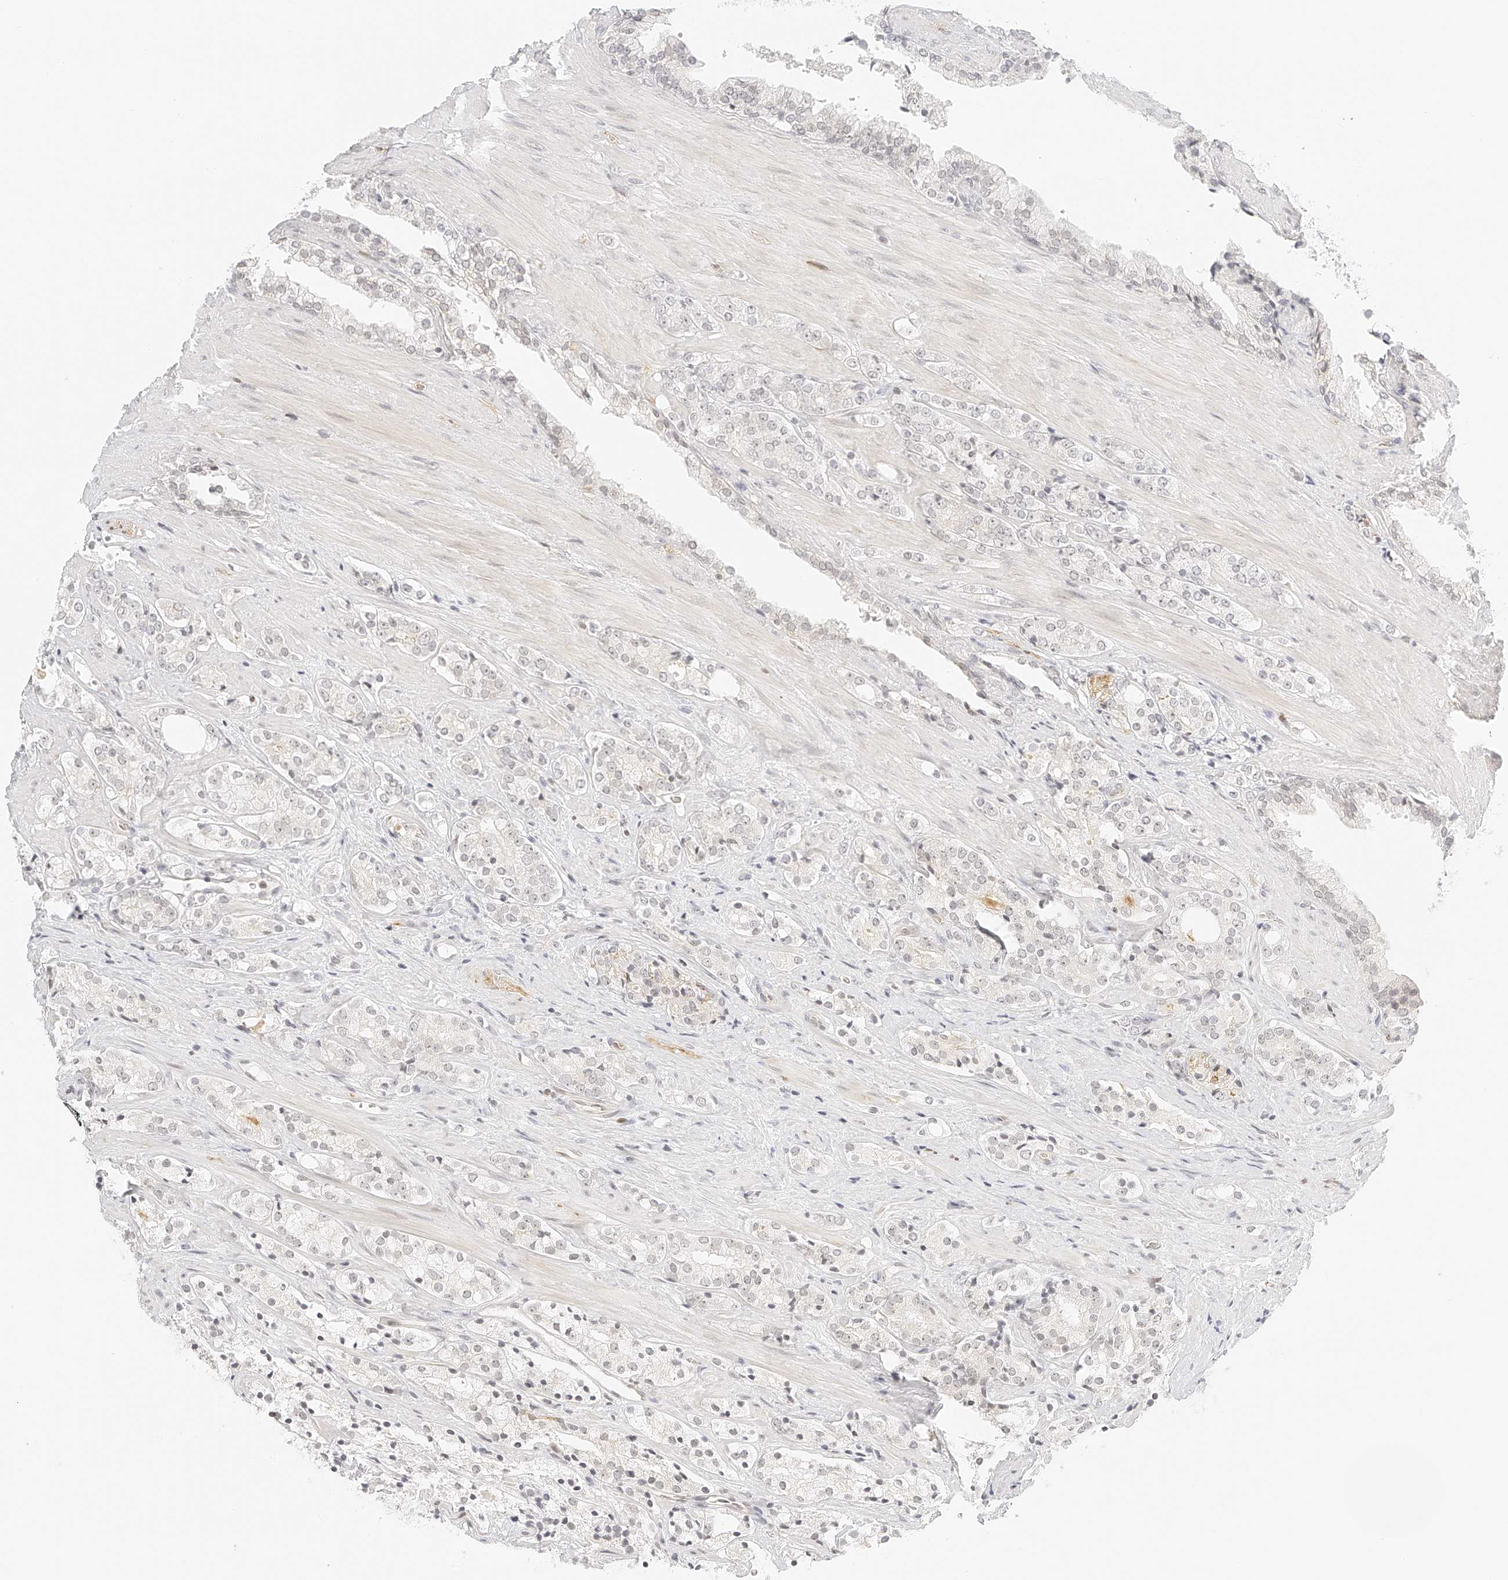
{"staining": {"intensity": "negative", "quantity": "none", "location": "none"}, "tissue": "prostate cancer", "cell_type": "Tumor cells", "image_type": "cancer", "snomed": [{"axis": "morphology", "description": "Adenocarcinoma, High grade"}, {"axis": "topography", "description": "Prostate"}], "caption": "The photomicrograph exhibits no significant positivity in tumor cells of prostate cancer (adenocarcinoma (high-grade)). The staining is performed using DAB (3,3'-diaminobenzidine) brown chromogen with nuclei counter-stained in using hematoxylin.", "gene": "ZFP69", "patient": {"sex": "male", "age": 71}}